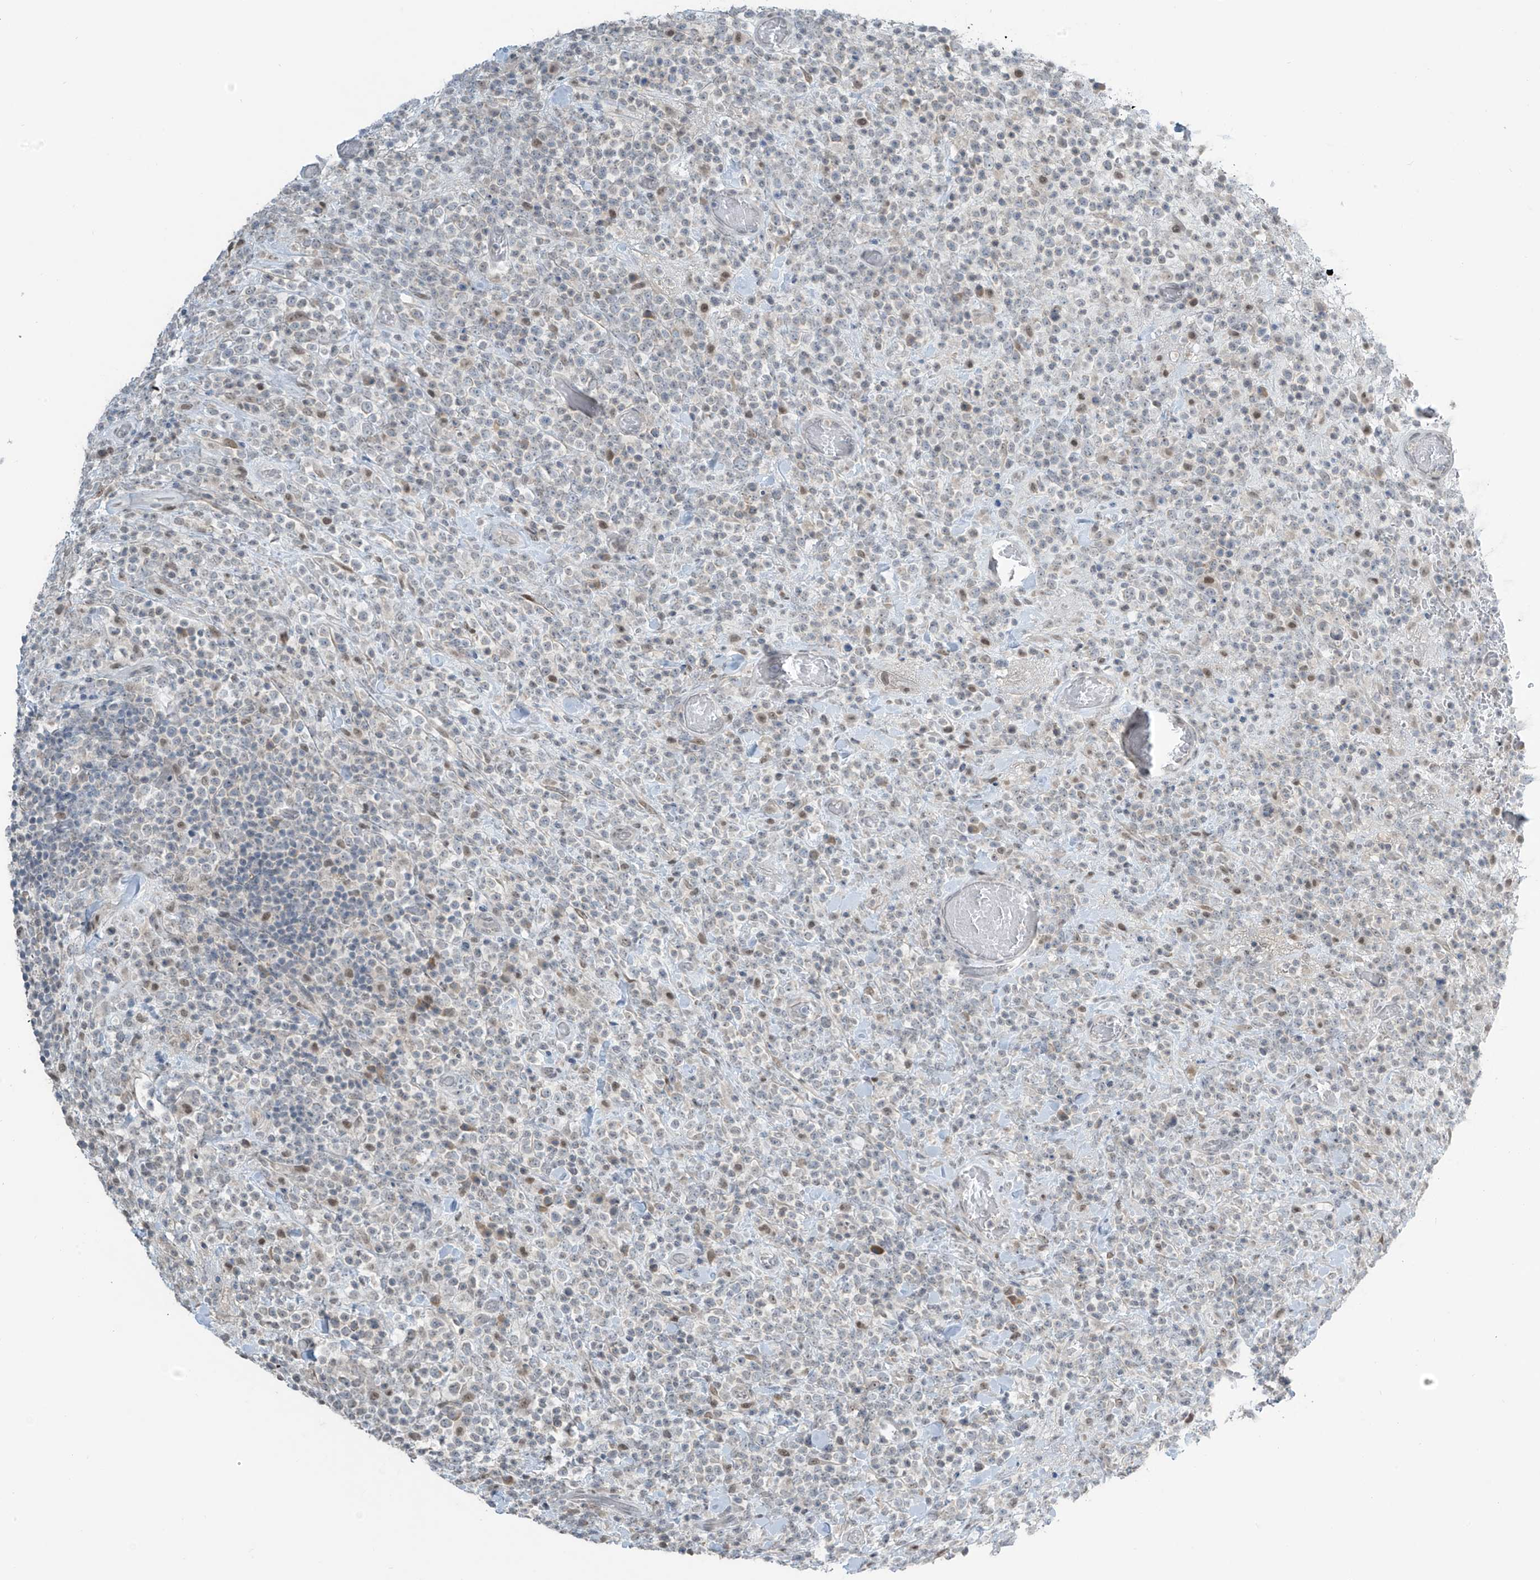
{"staining": {"intensity": "negative", "quantity": "none", "location": "none"}, "tissue": "lymphoma", "cell_type": "Tumor cells", "image_type": "cancer", "snomed": [{"axis": "morphology", "description": "Malignant lymphoma, non-Hodgkin's type, High grade"}, {"axis": "topography", "description": "Colon"}], "caption": "This is a histopathology image of immunohistochemistry staining of malignant lymphoma, non-Hodgkin's type (high-grade), which shows no positivity in tumor cells.", "gene": "METAP1D", "patient": {"sex": "female", "age": 53}}